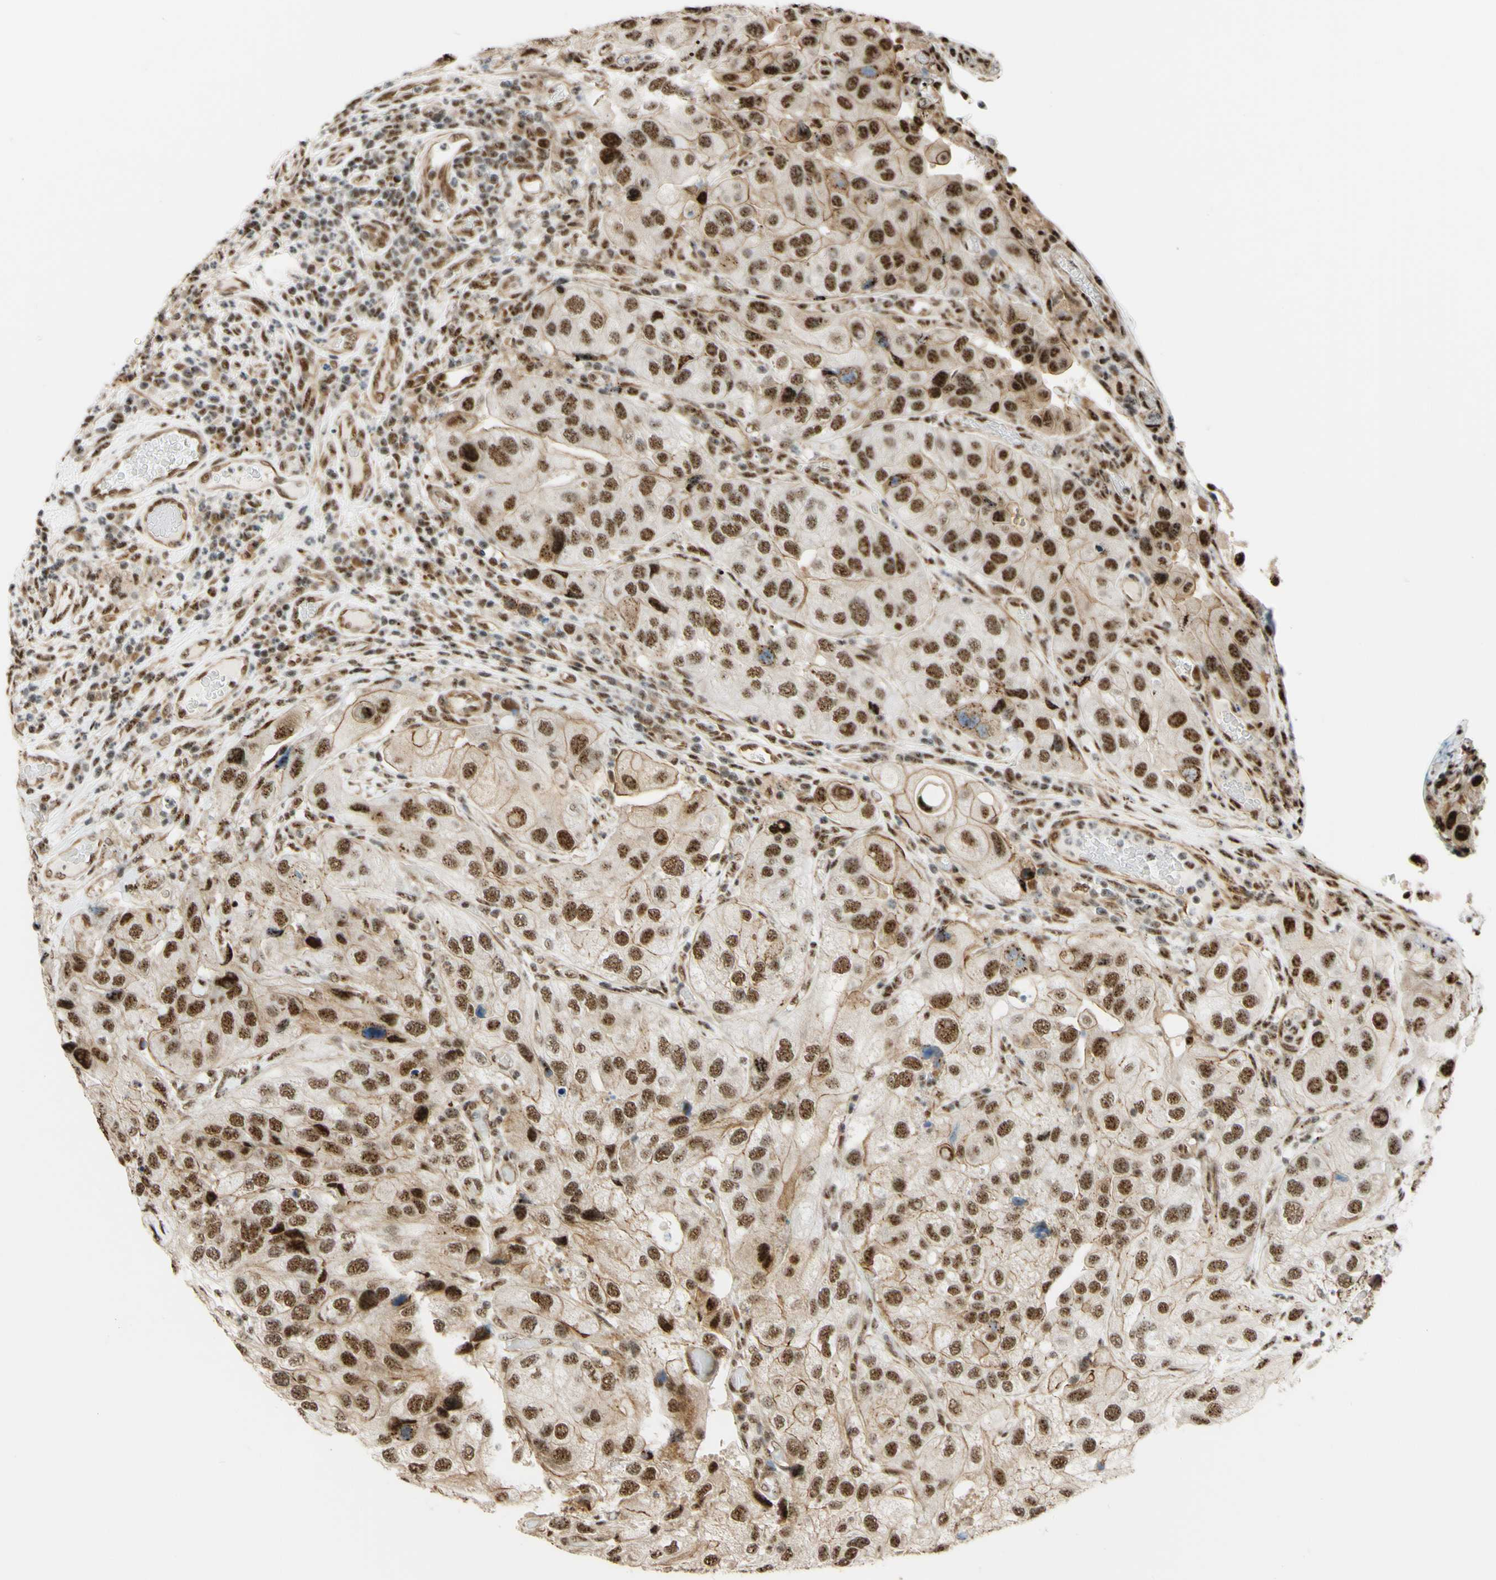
{"staining": {"intensity": "moderate", "quantity": ">75%", "location": "nuclear"}, "tissue": "urothelial cancer", "cell_type": "Tumor cells", "image_type": "cancer", "snomed": [{"axis": "morphology", "description": "Urothelial carcinoma, High grade"}, {"axis": "topography", "description": "Urinary bladder"}], "caption": "Protein staining demonstrates moderate nuclear staining in approximately >75% of tumor cells in urothelial cancer.", "gene": "SAP18", "patient": {"sex": "female", "age": 64}}